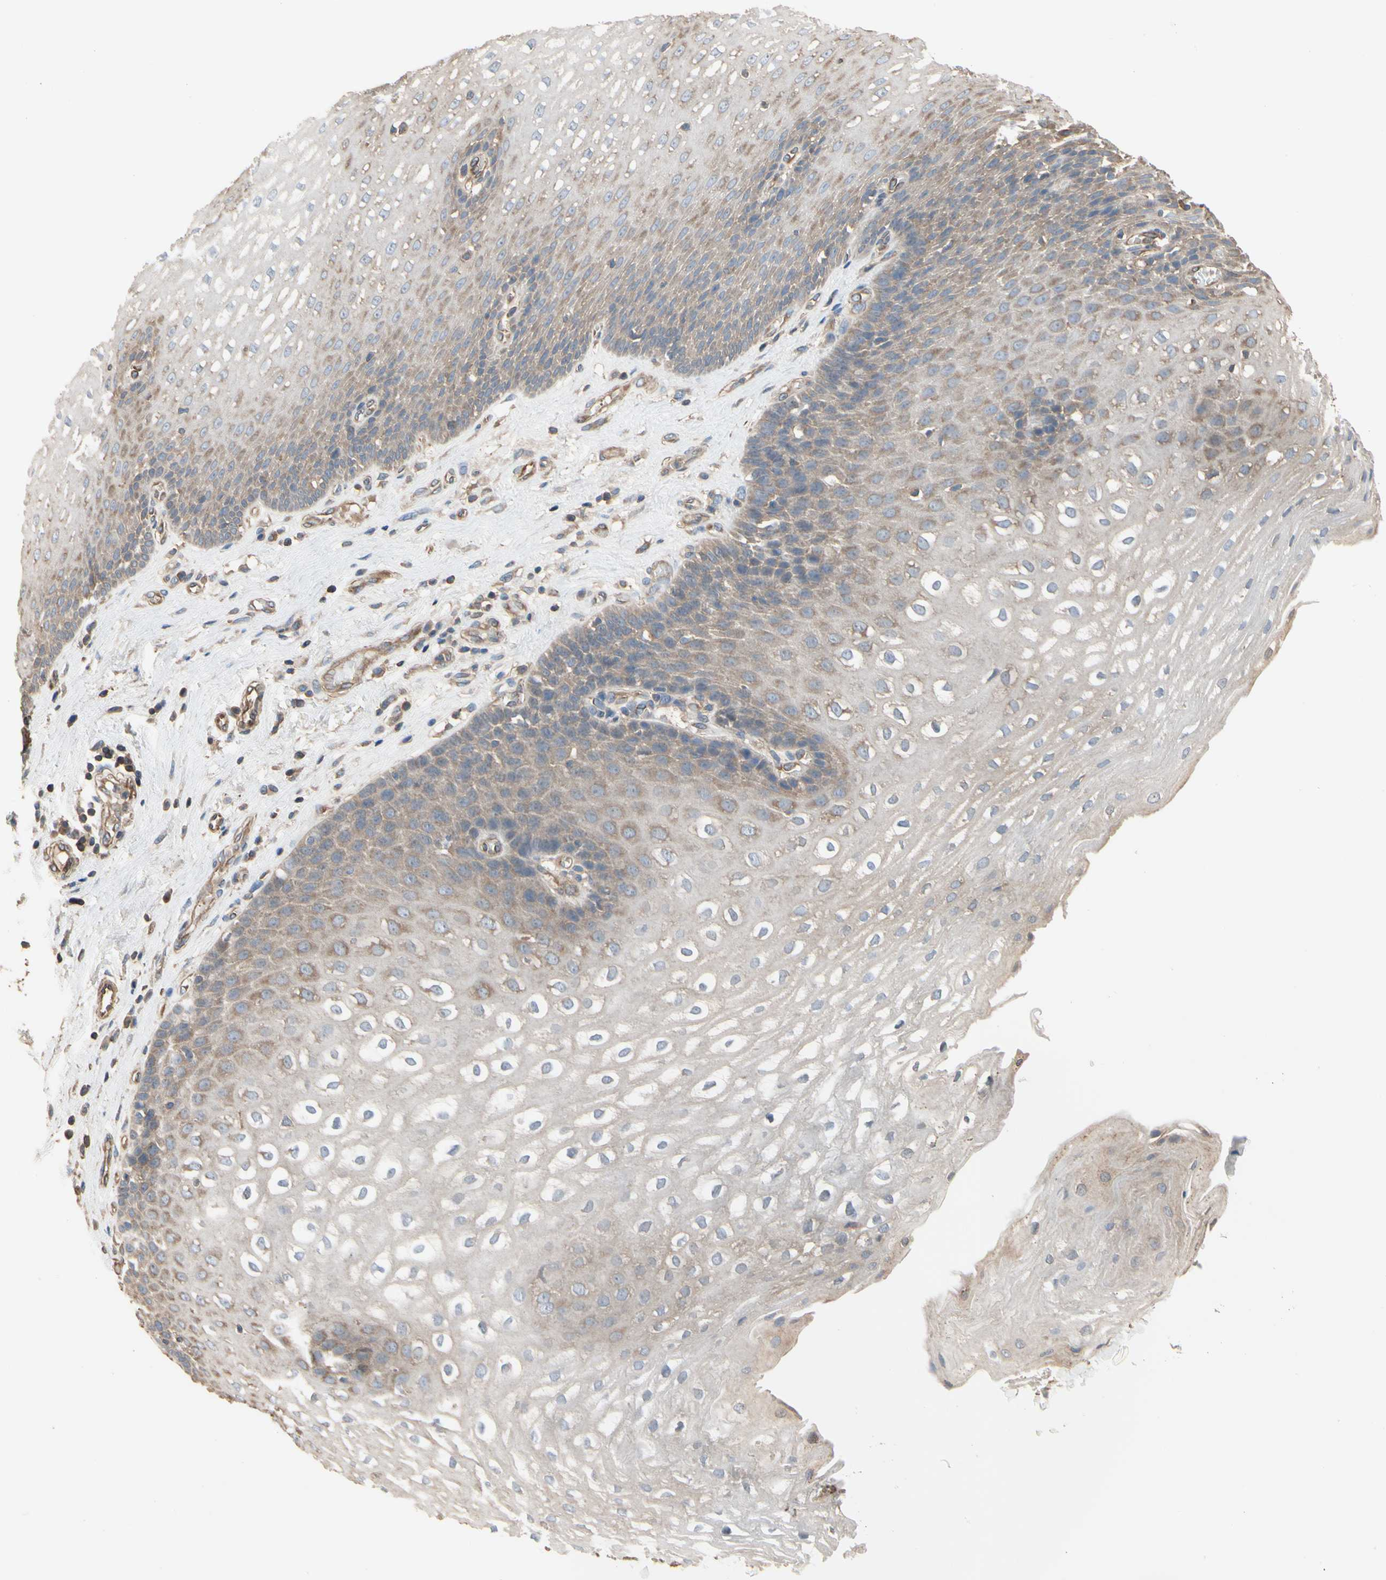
{"staining": {"intensity": "weak", "quantity": "25%-75%", "location": "cytoplasmic/membranous"}, "tissue": "esophagus", "cell_type": "Squamous epithelial cells", "image_type": "normal", "snomed": [{"axis": "morphology", "description": "Normal tissue, NOS"}, {"axis": "topography", "description": "Esophagus"}], "caption": "Human esophagus stained with a brown dye demonstrates weak cytoplasmic/membranous positive positivity in approximately 25%-75% of squamous epithelial cells.", "gene": "PDZK1", "patient": {"sex": "male", "age": 48}}